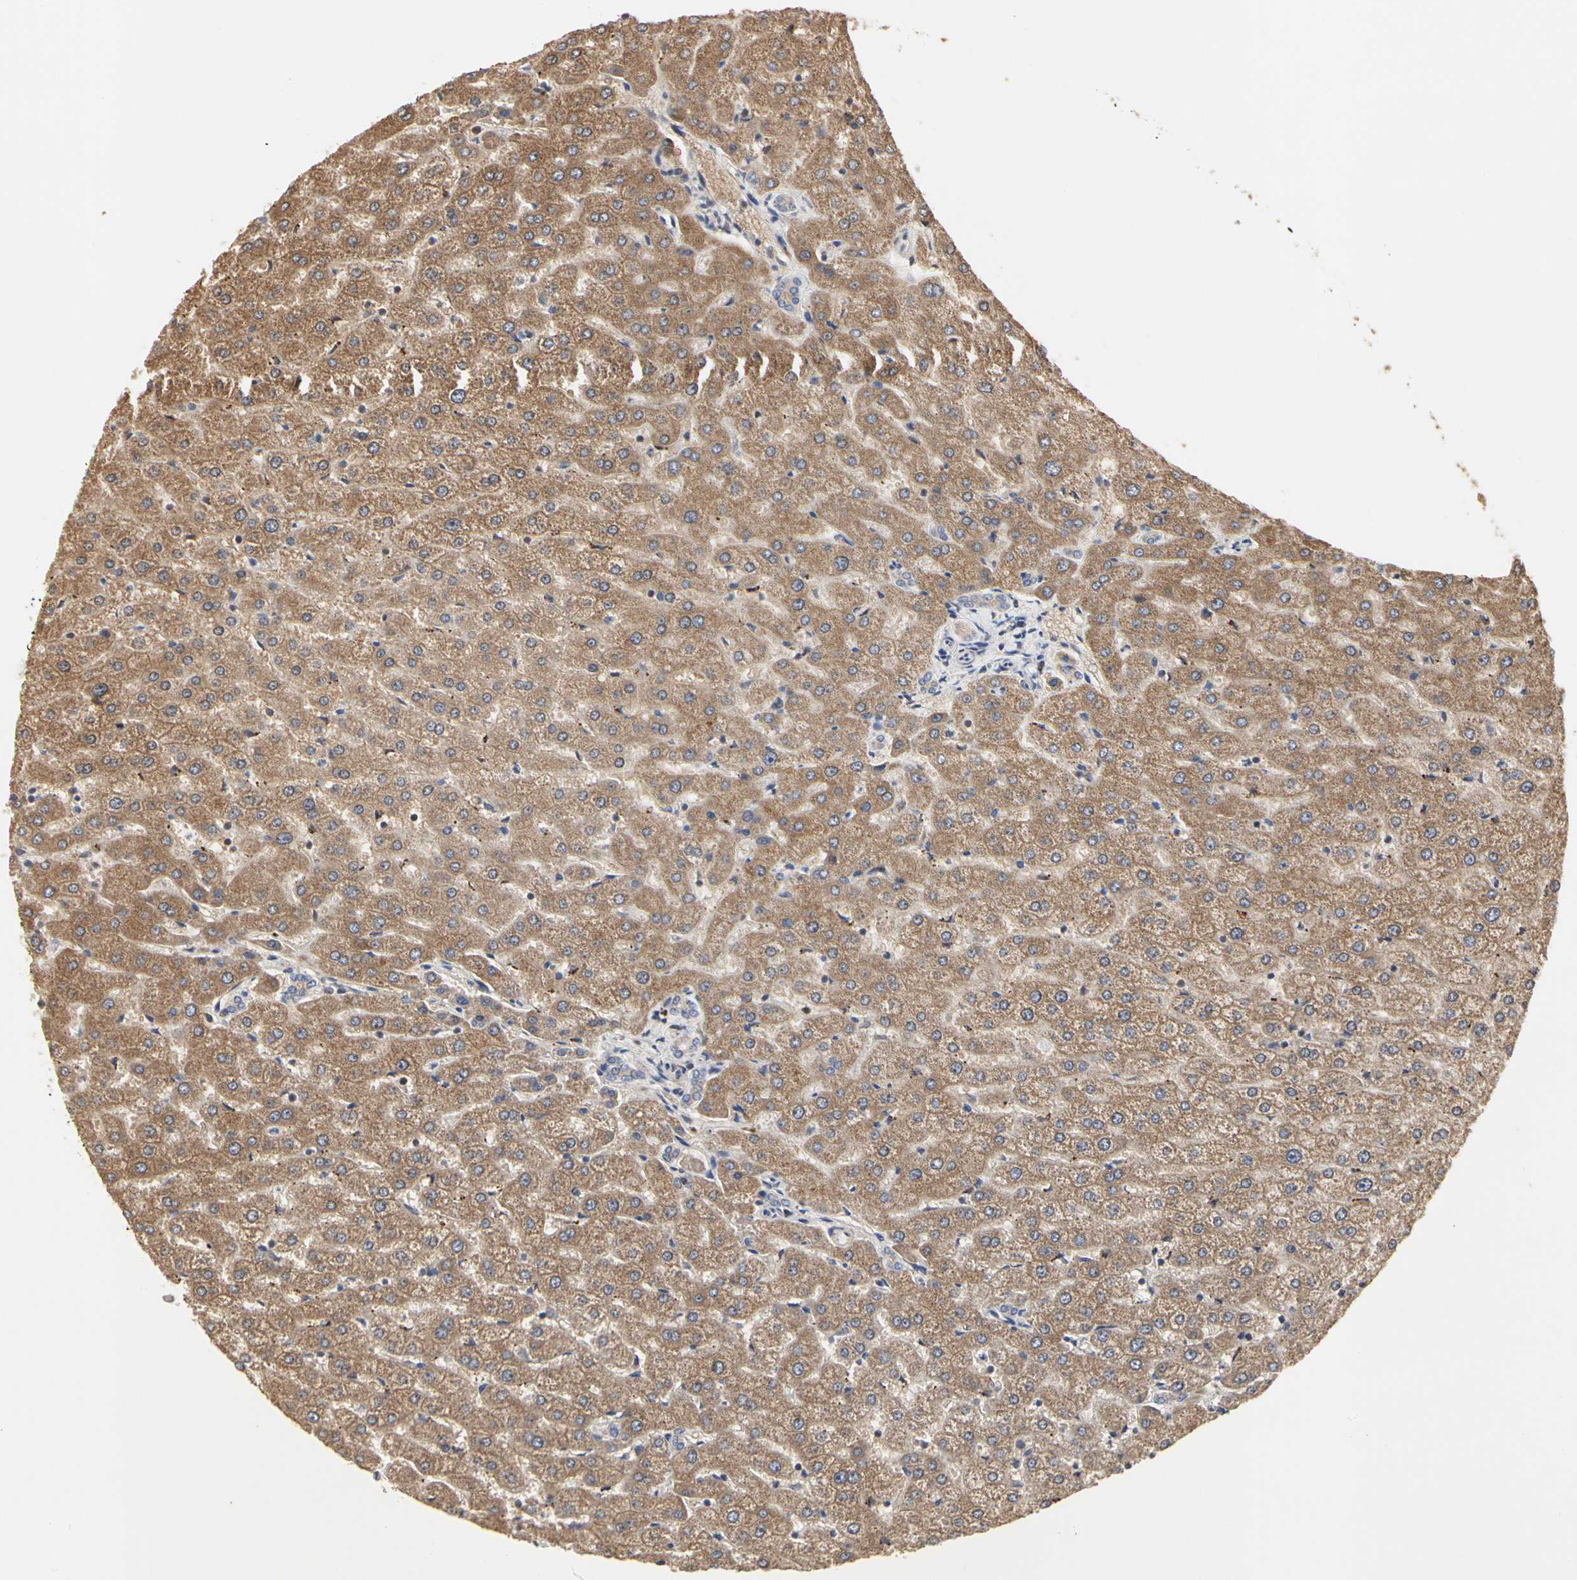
{"staining": {"intensity": "weak", "quantity": ">75%", "location": "cytoplasmic/membranous"}, "tissue": "liver", "cell_type": "Cholangiocytes", "image_type": "normal", "snomed": [{"axis": "morphology", "description": "Normal tissue, NOS"}, {"axis": "morphology", "description": "Fibrosis, NOS"}, {"axis": "topography", "description": "Liver"}], "caption": "A histopathology image of liver stained for a protein displays weak cytoplasmic/membranous brown staining in cholangiocytes. Nuclei are stained in blue.", "gene": "TSKU", "patient": {"sex": "female", "age": 29}}